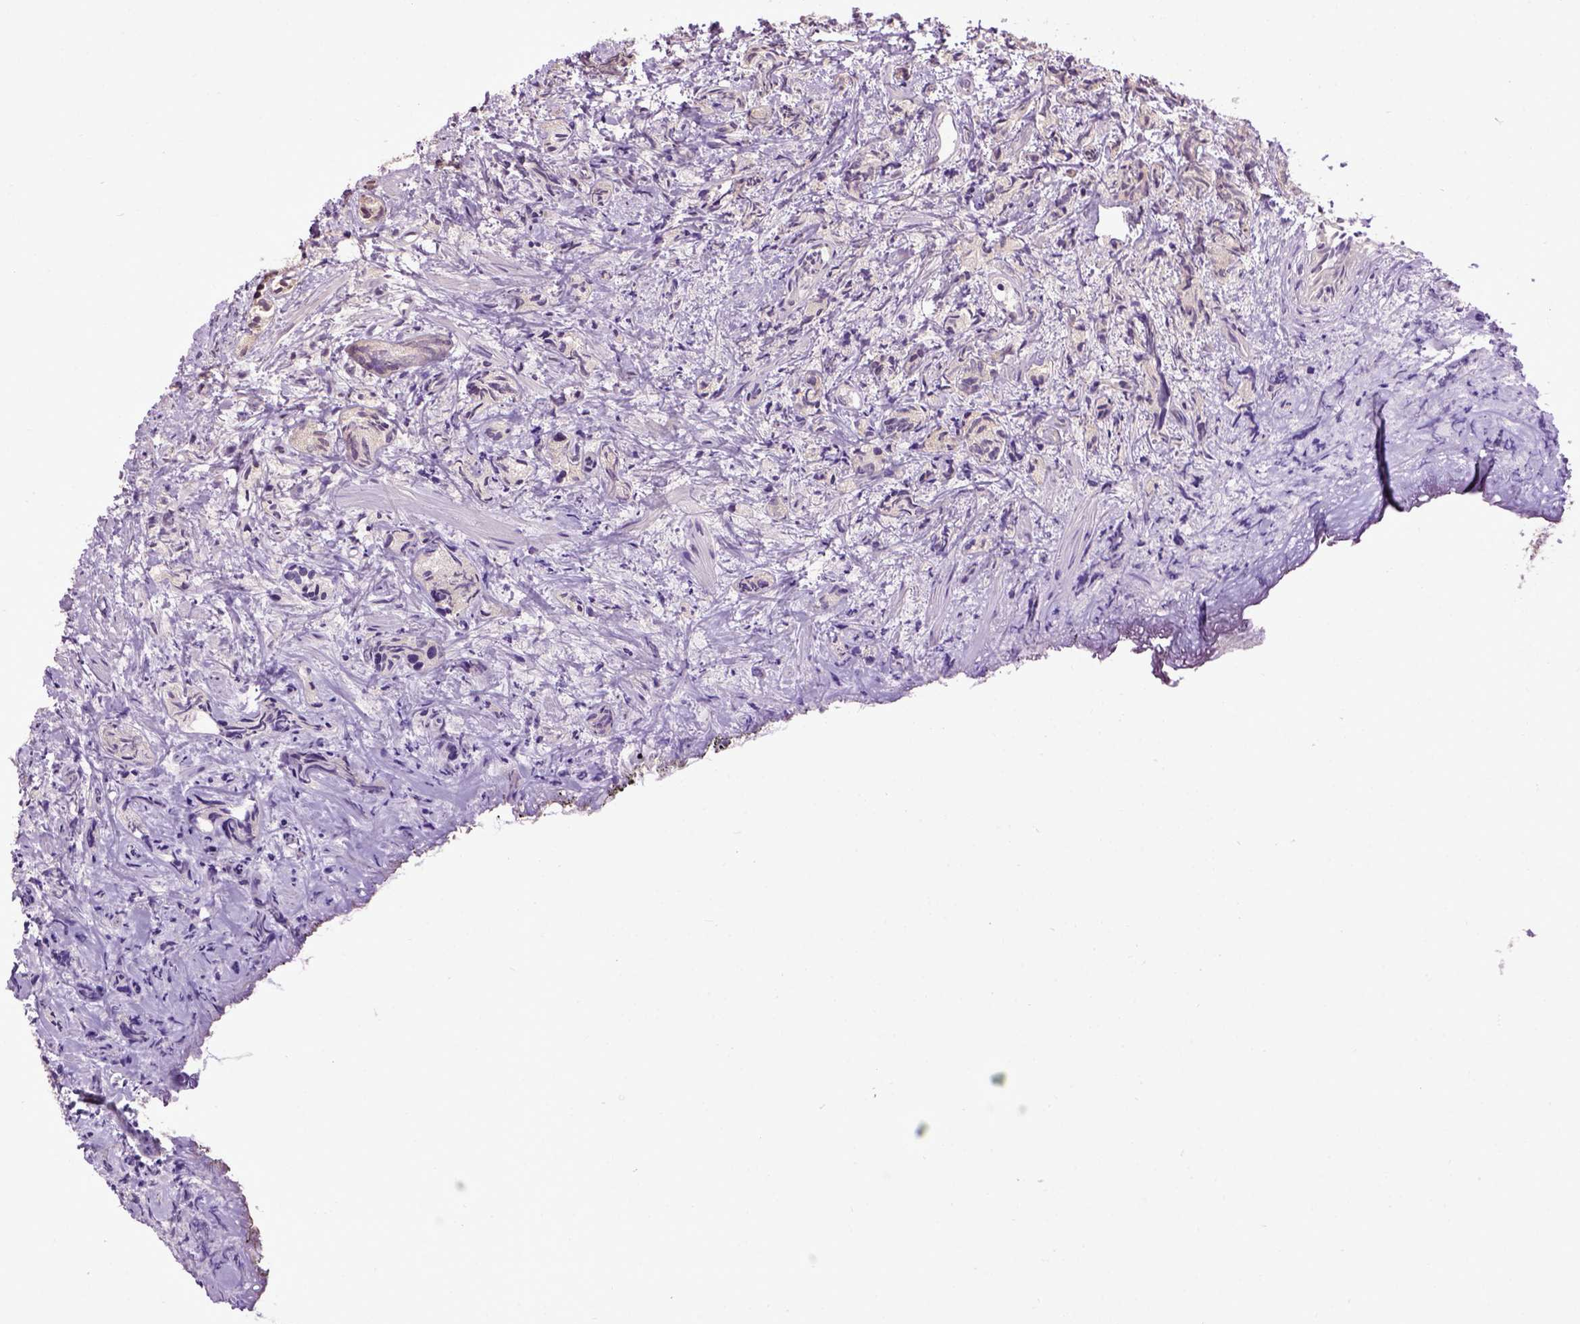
{"staining": {"intensity": "negative", "quantity": "none", "location": "none"}, "tissue": "prostate cancer", "cell_type": "Tumor cells", "image_type": "cancer", "snomed": [{"axis": "morphology", "description": "Adenocarcinoma, High grade"}, {"axis": "topography", "description": "Prostate"}], "caption": "A micrograph of prostate cancer stained for a protein displays no brown staining in tumor cells.", "gene": "WDR48", "patient": {"sex": "male", "age": 53}}